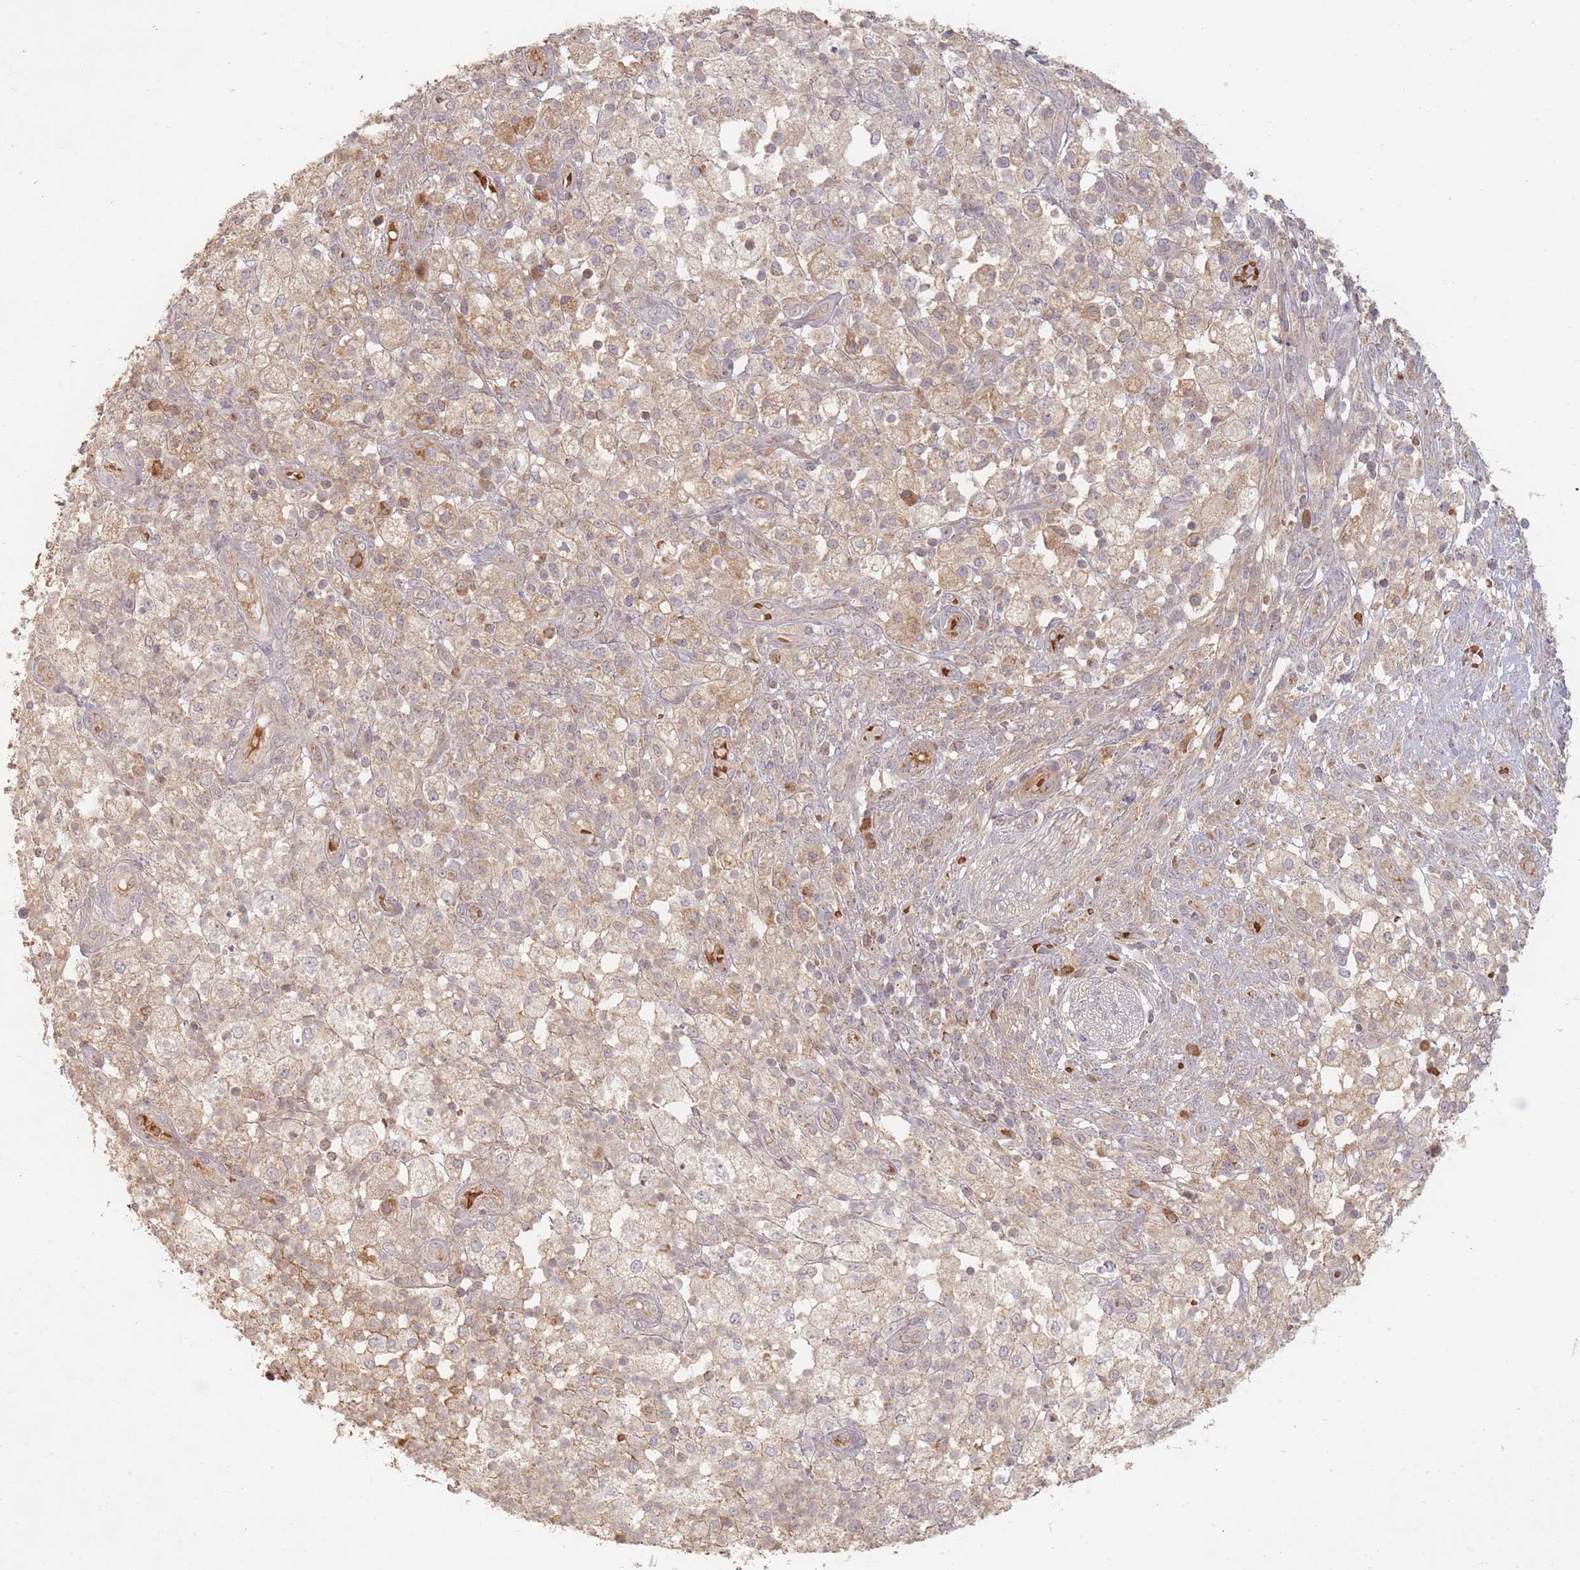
{"staining": {"intensity": "weak", "quantity": "25%-75%", "location": "cytoplasmic/membranous"}, "tissue": "pancreatic cancer", "cell_type": "Tumor cells", "image_type": "cancer", "snomed": [{"axis": "morphology", "description": "Adenocarcinoma, NOS"}, {"axis": "topography", "description": "Pancreas"}], "caption": "Protein expression analysis of human adenocarcinoma (pancreatic) reveals weak cytoplasmic/membranous positivity in approximately 25%-75% of tumor cells. The staining was performed using DAB to visualize the protein expression in brown, while the nuclei were stained in blue with hematoxylin (Magnification: 20x).", "gene": "OR2M4", "patient": {"sex": "female", "age": 72}}